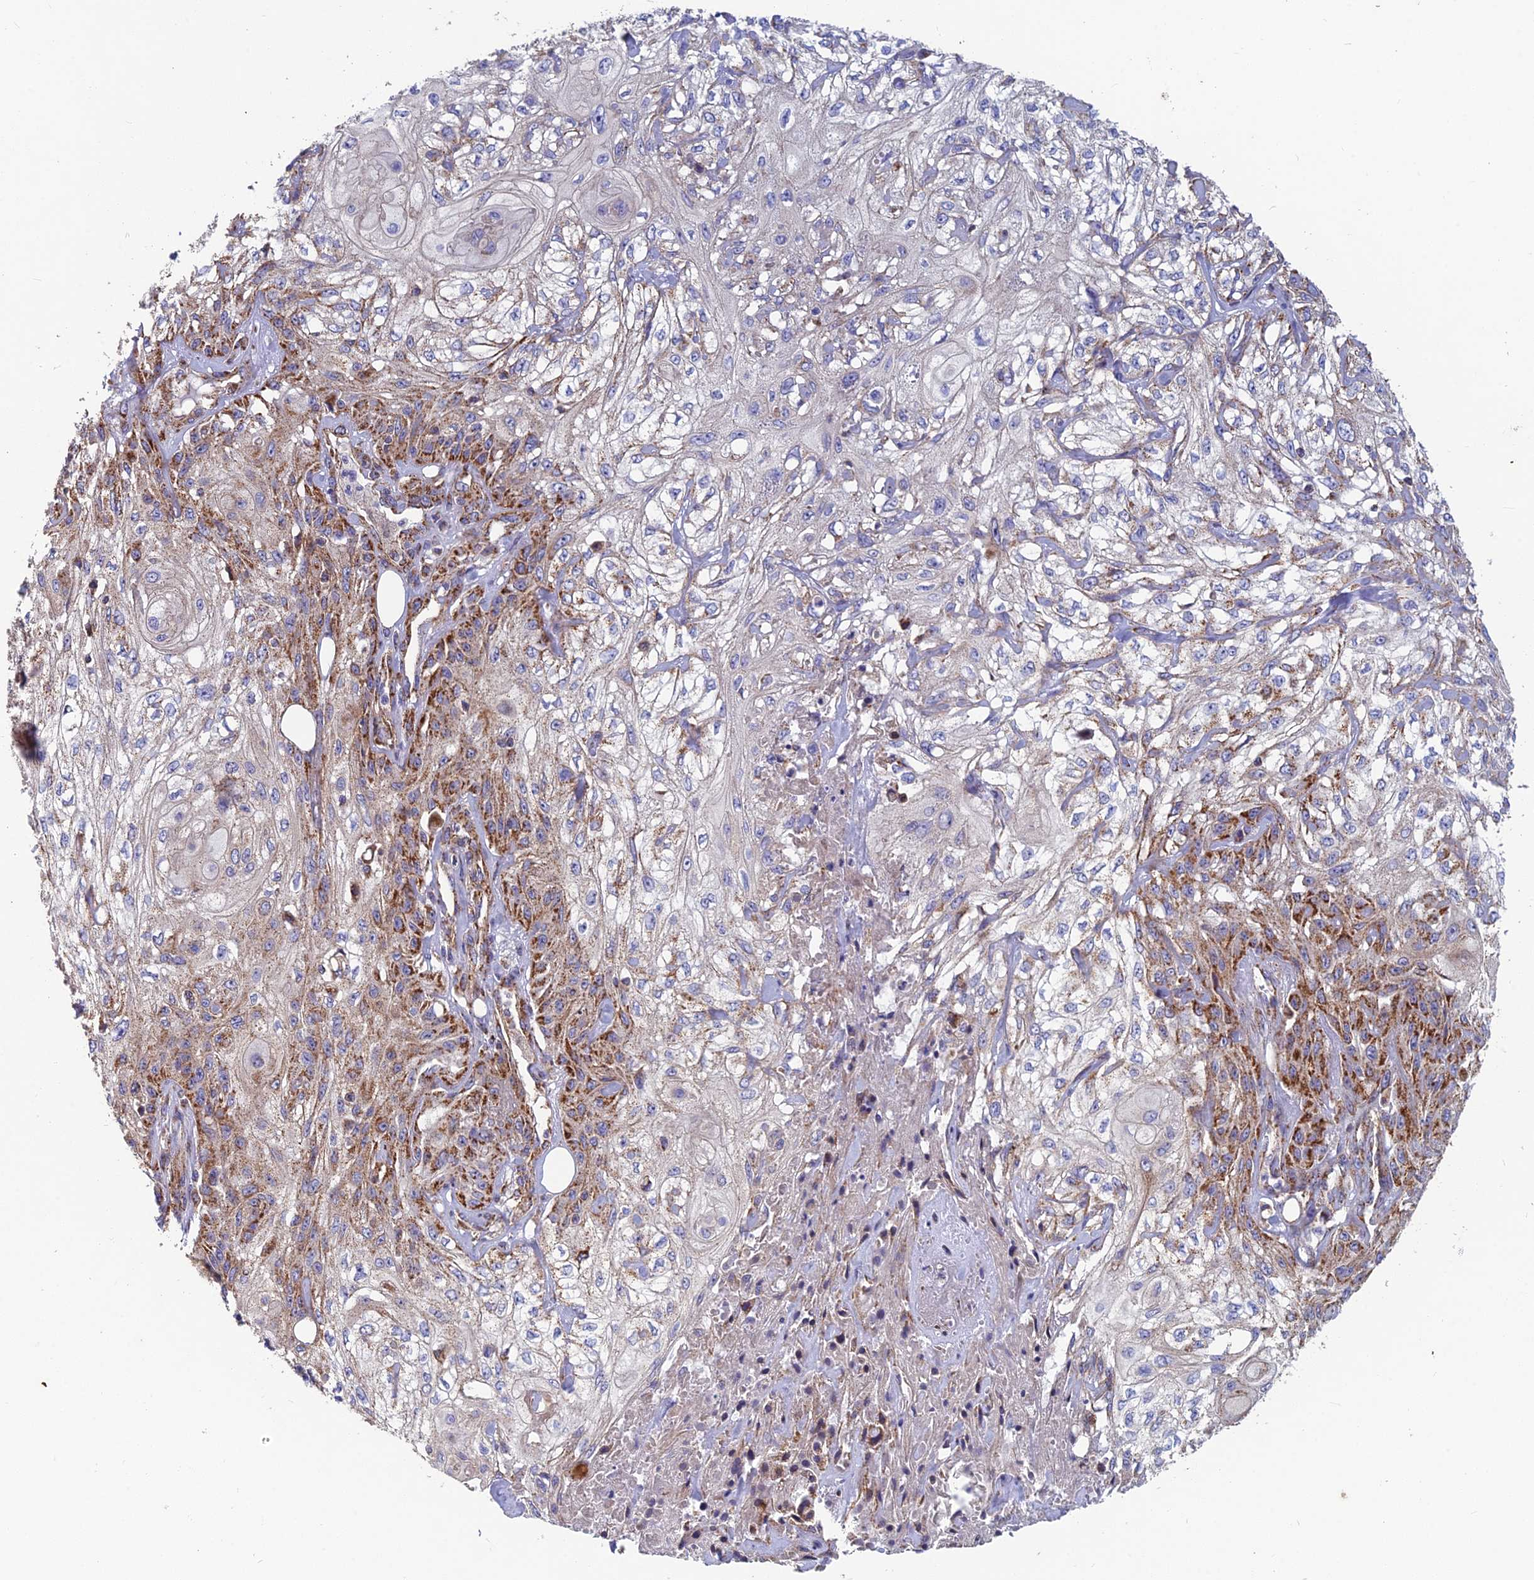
{"staining": {"intensity": "strong", "quantity": "25%-75%", "location": "cytoplasmic/membranous"}, "tissue": "skin cancer", "cell_type": "Tumor cells", "image_type": "cancer", "snomed": [{"axis": "morphology", "description": "Squamous cell carcinoma, NOS"}, {"axis": "morphology", "description": "Squamous cell carcinoma, metastatic, NOS"}, {"axis": "topography", "description": "Skin"}, {"axis": "topography", "description": "Lymph node"}], "caption": "Immunohistochemical staining of skin cancer (squamous cell carcinoma) demonstrates high levels of strong cytoplasmic/membranous protein staining in approximately 25%-75% of tumor cells. (Brightfield microscopy of DAB IHC at high magnification).", "gene": "MRPS9", "patient": {"sex": "male", "age": 75}}